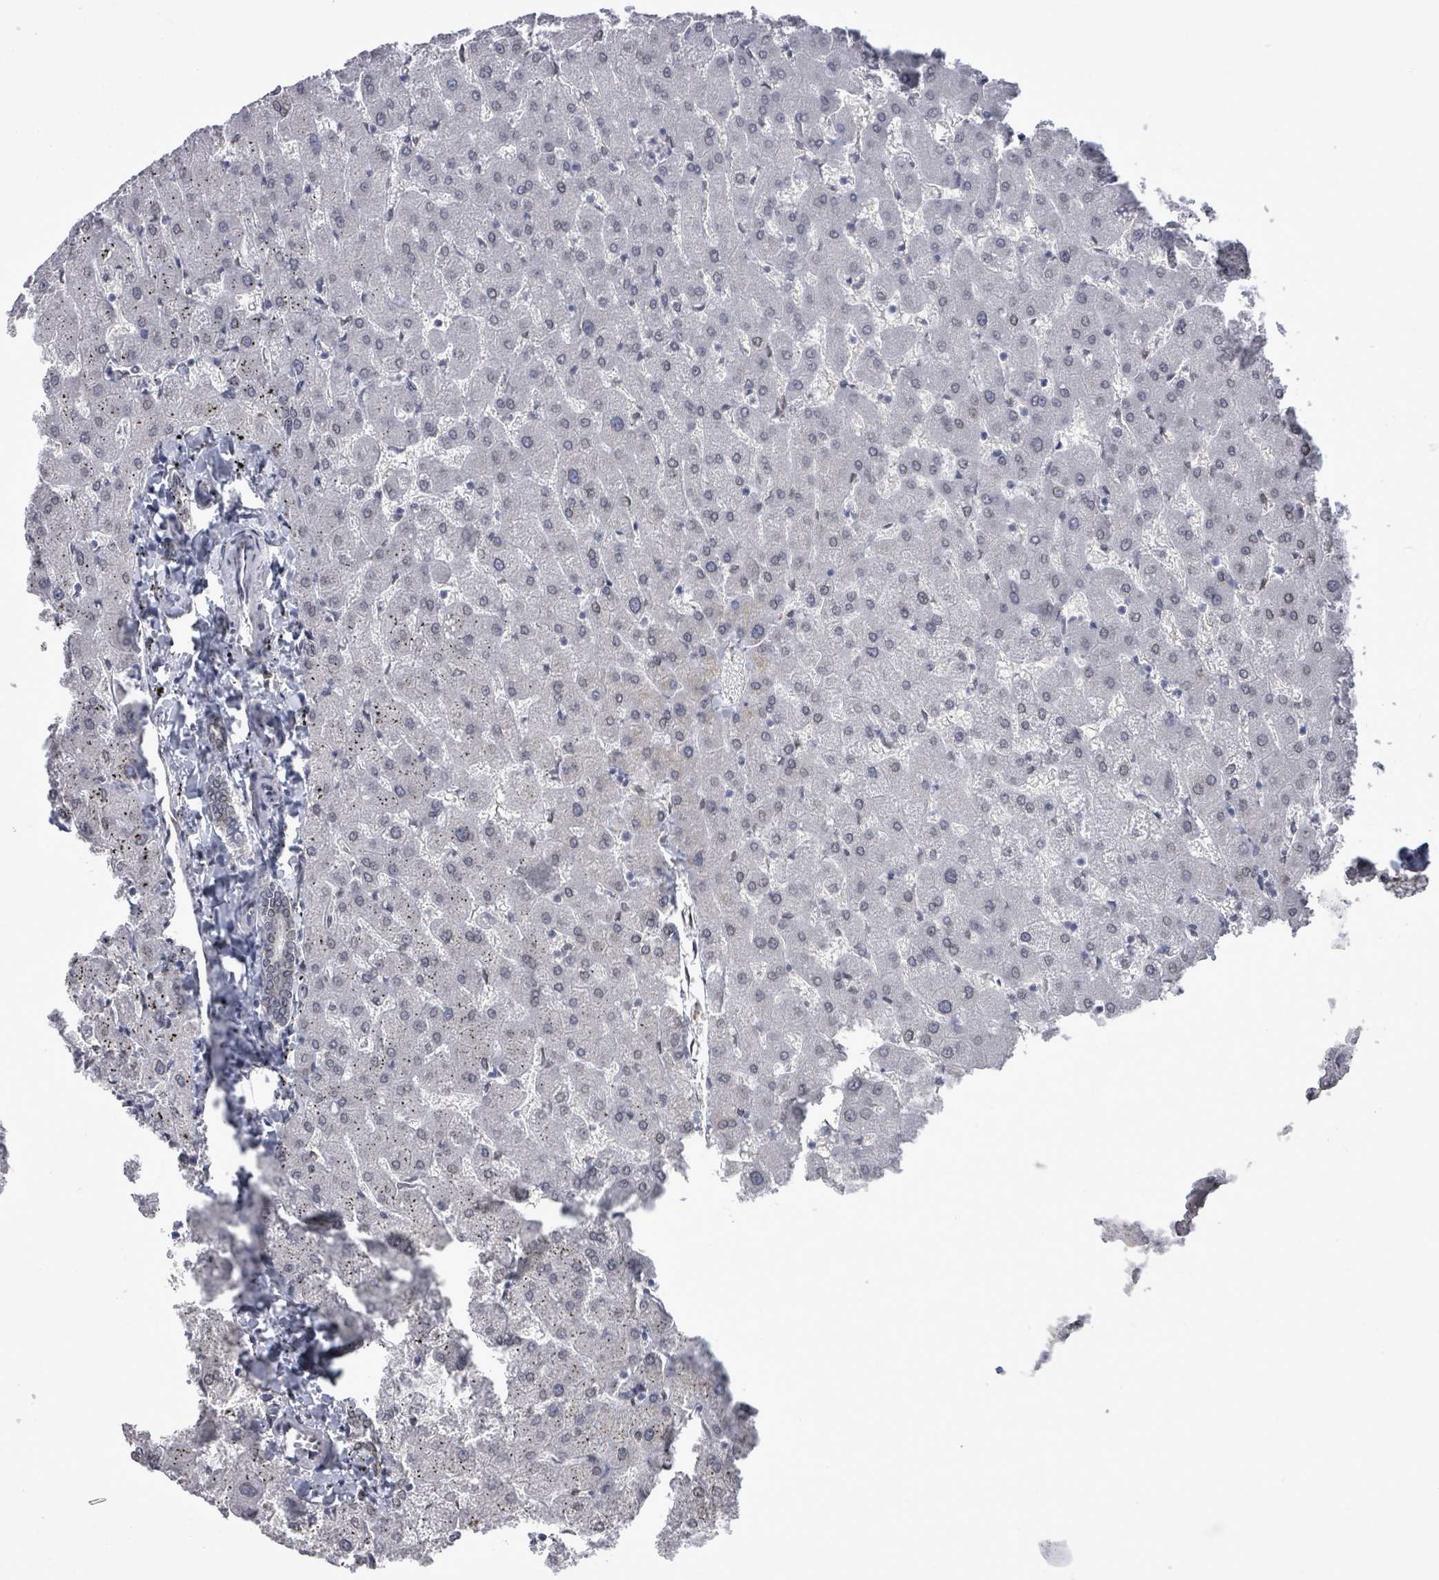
{"staining": {"intensity": "weak", "quantity": "25%-75%", "location": "cytoplasmic/membranous,nuclear"}, "tissue": "liver", "cell_type": "Cholangiocytes", "image_type": "normal", "snomed": [{"axis": "morphology", "description": "Normal tissue, NOS"}, {"axis": "topography", "description": "Liver"}], "caption": "An image showing weak cytoplasmic/membranous,nuclear expression in about 25%-75% of cholangiocytes in normal liver, as visualized by brown immunohistochemical staining.", "gene": "ARFGAP1", "patient": {"sex": "female", "age": 63}}